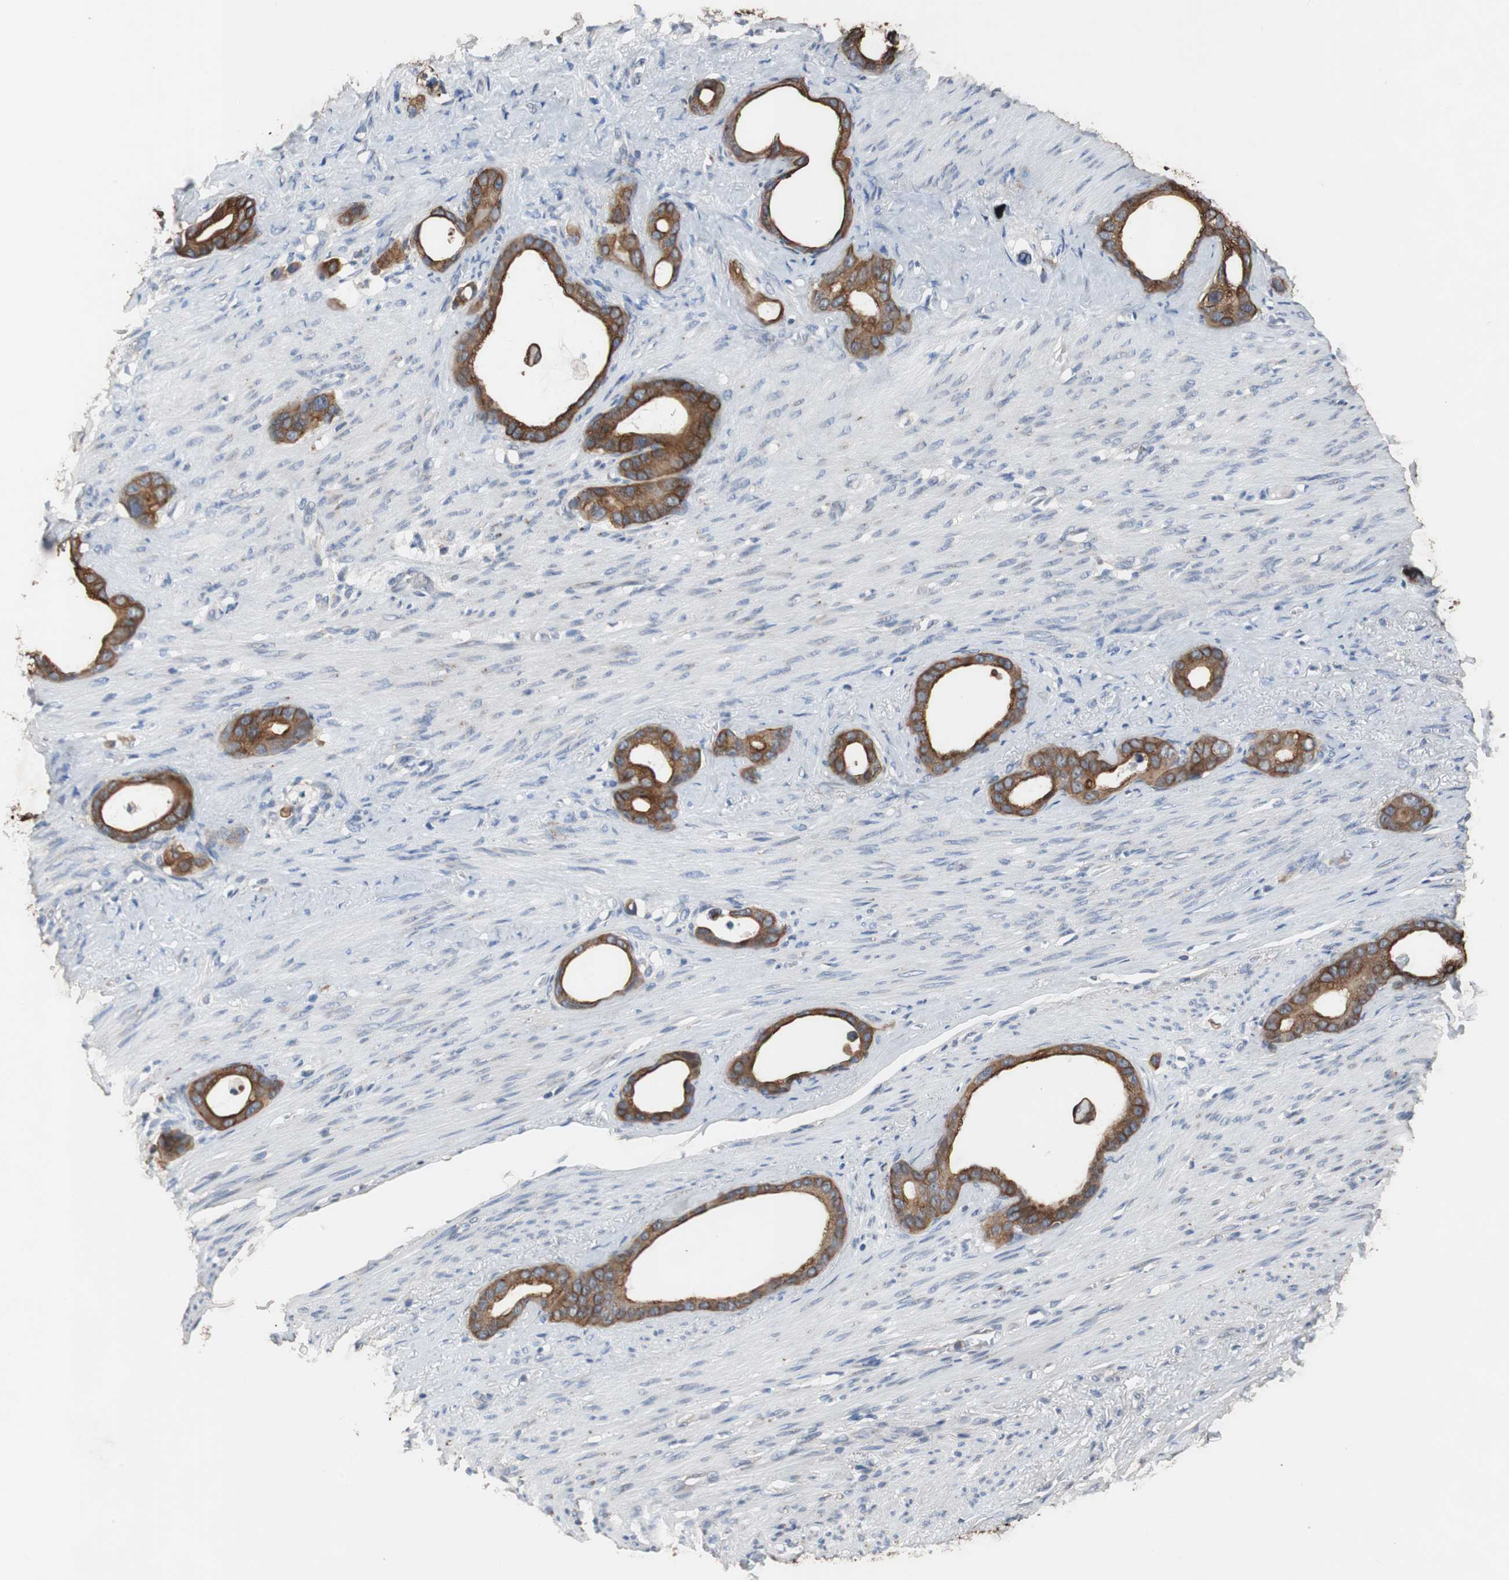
{"staining": {"intensity": "strong", "quantity": ">75%", "location": "cytoplasmic/membranous"}, "tissue": "stomach cancer", "cell_type": "Tumor cells", "image_type": "cancer", "snomed": [{"axis": "morphology", "description": "Adenocarcinoma, NOS"}, {"axis": "topography", "description": "Stomach"}], "caption": "Tumor cells exhibit high levels of strong cytoplasmic/membranous positivity in about >75% of cells in stomach cancer (adenocarcinoma). Using DAB (brown) and hematoxylin (blue) stains, captured at high magnification using brightfield microscopy.", "gene": "USP10", "patient": {"sex": "female", "age": 75}}